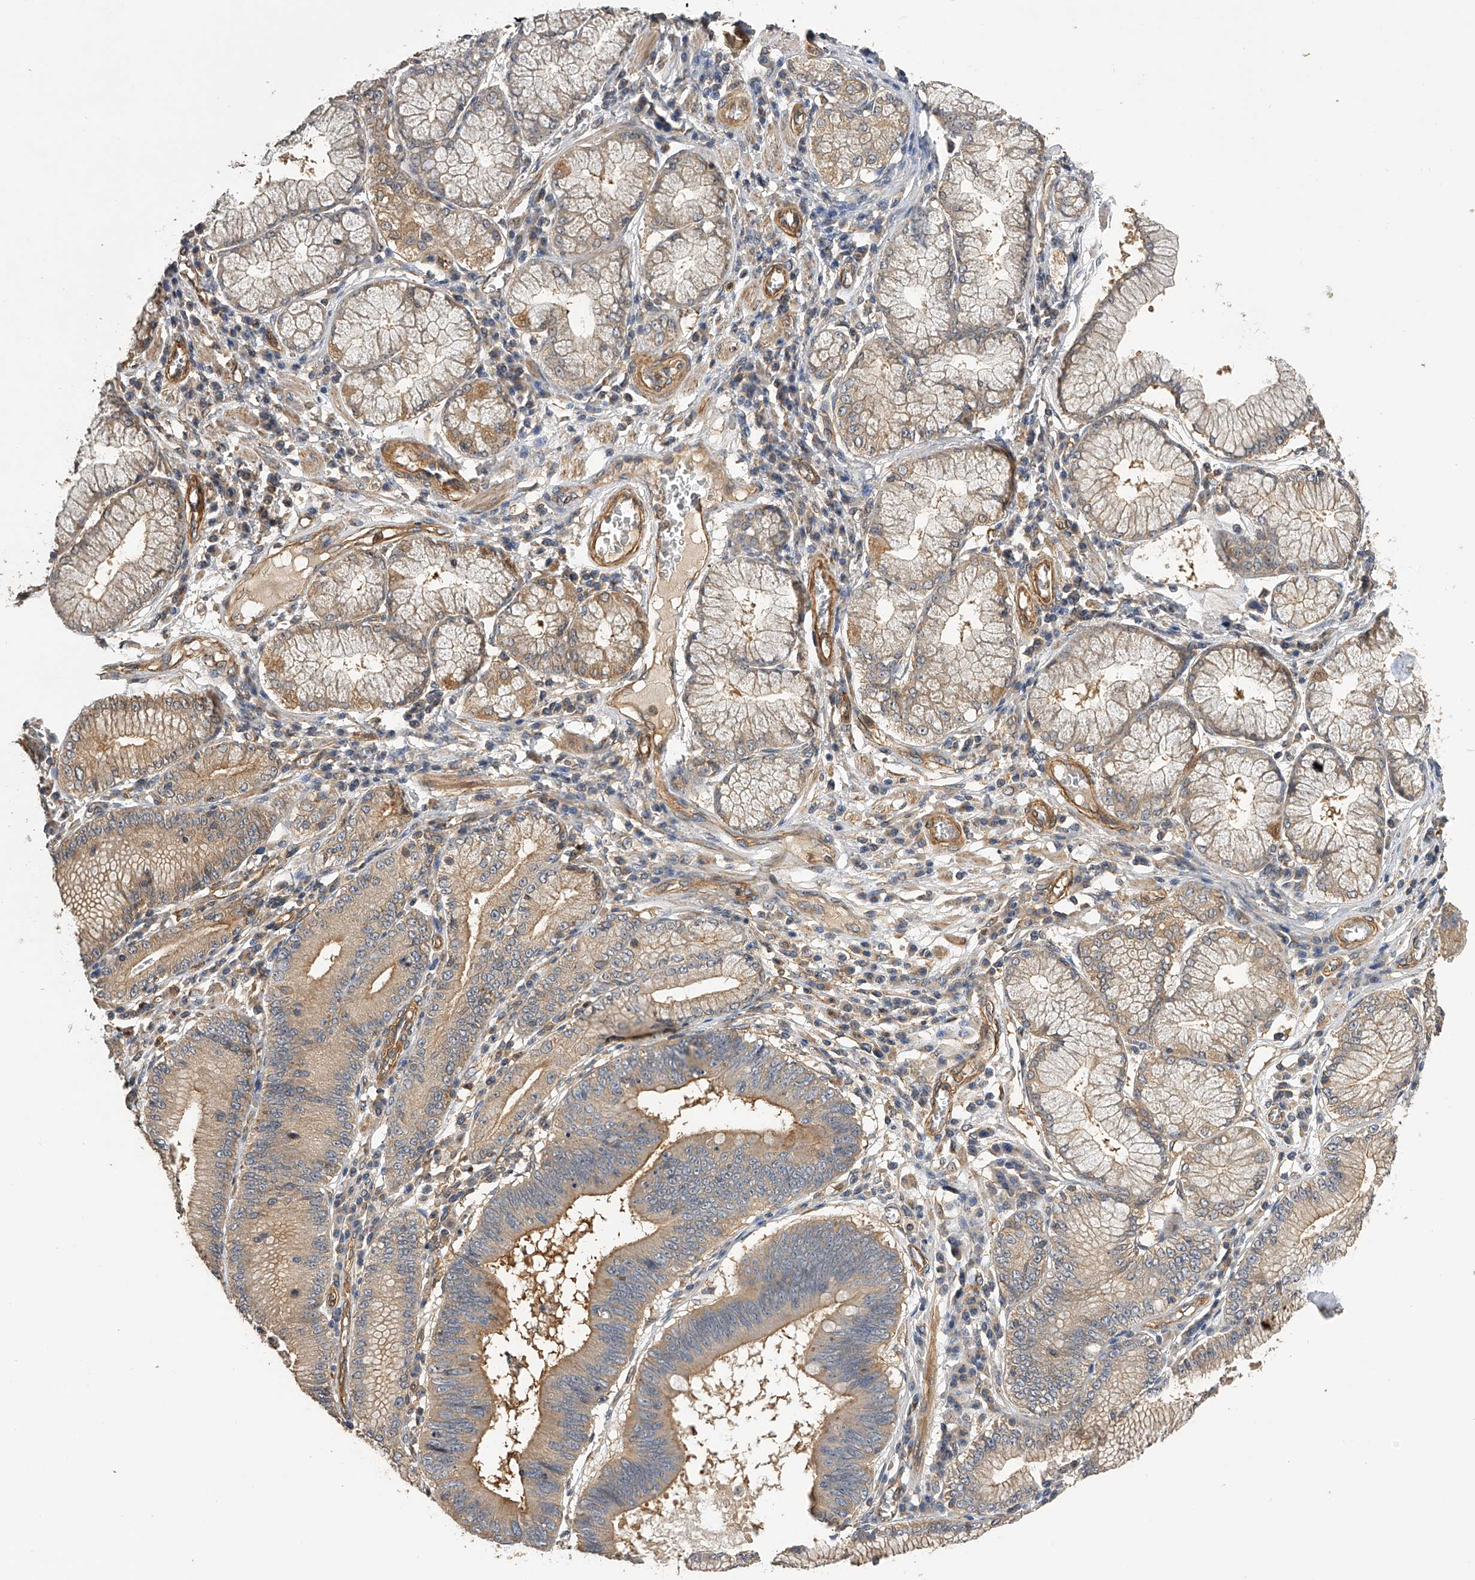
{"staining": {"intensity": "moderate", "quantity": "25%-75%", "location": "cytoplasmic/membranous"}, "tissue": "stomach cancer", "cell_type": "Tumor cells", "image_type": "cancer", "snomed": [{"axis": "morphology", "description": "Adenocarcinoma, NOS"}, {"axis": "topography", "description": "Stomach"}], "caption": "IHC micrograph of human stomach cancer stained for a protein (brown), which displays medium levels of moderate cytoplasmic/membranous positivity in about 25%-75% of tumor cells.", "gene": "PTPRA", "patient": {"sex": "male", "age": 59}}